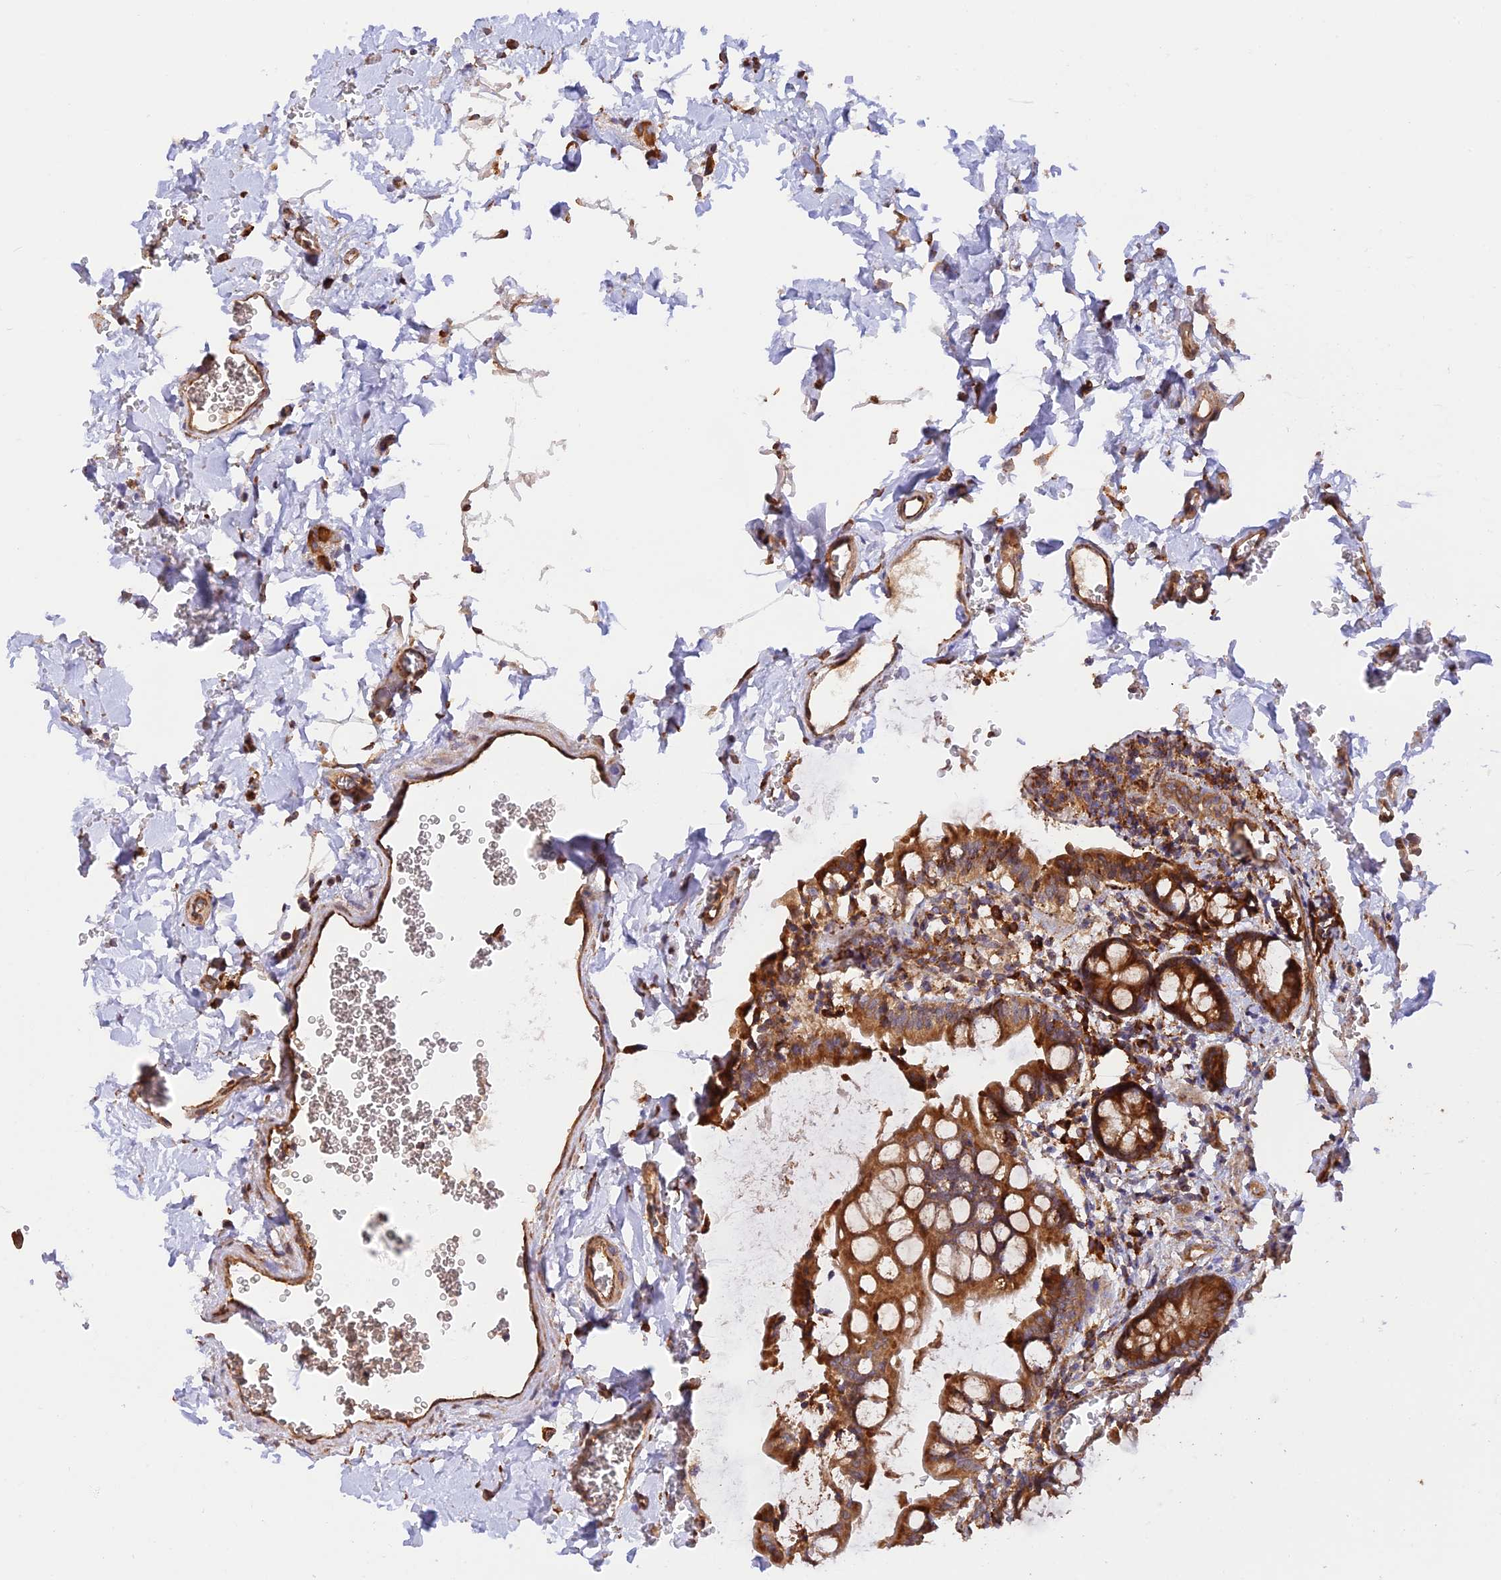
{"staining": {"intensity": "strong", "quantity": ">75%", "location": "cytoplasmic/membranous"}, "tissue": "small intestine", "cell_type": "Glandular cells", "image_type": "normal", "snomed": [{"axis": "morphology", "description": "Normal tissue, NOS"}, {"axis": "topography", "description": "Small intestine"}], "caption": "IHC histopathology image of unremarkable human small intestine stained for a protein (brown), which displays high levels of strong cytoplasmic/membranous positivity in approximately >75% of glandular cells.", "gene": "RPL5", "patient": {"sex": "male", "age": 52}}